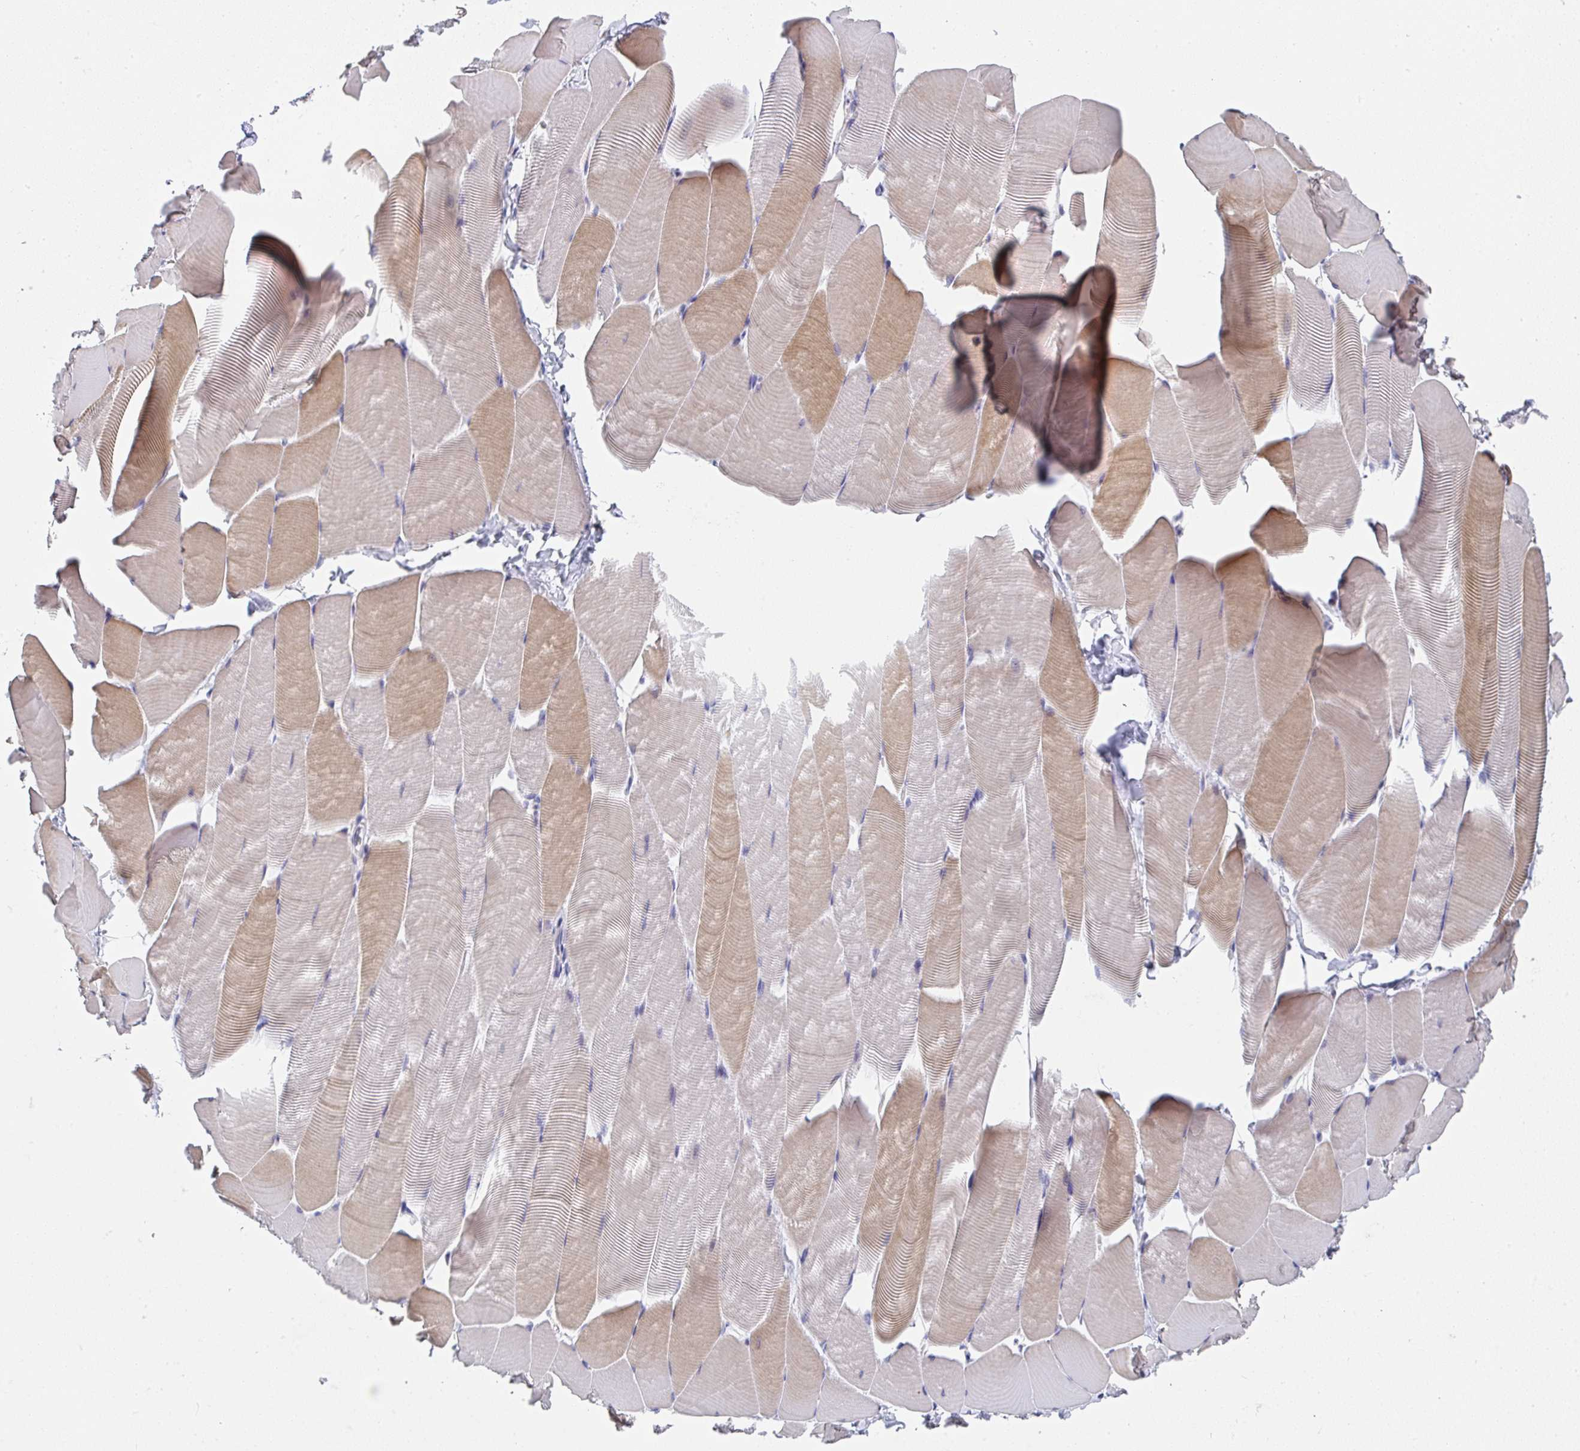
{"staining": {"intensity": "moderate", "quantity": "<25%", "location": "cytoplasmic/membranous"}, "tissue": "skeletal muscle", "cell_type": "Myocytes", "image_type": "normal", "snomed": [{"axis": "morphology", "description": "Normal tissue, NOS"}, {"axis": "topography", "description": "Skeletal muscle"}], "caption": "This micrograph exhibits immunohistochemistry staining of benign skeletal muscle, with low moderate cytoplasmic/membranous staining in approximately <25% of myocytes.", "gene": "NCF1", "patient": {"sex": "male", "age": 25}}